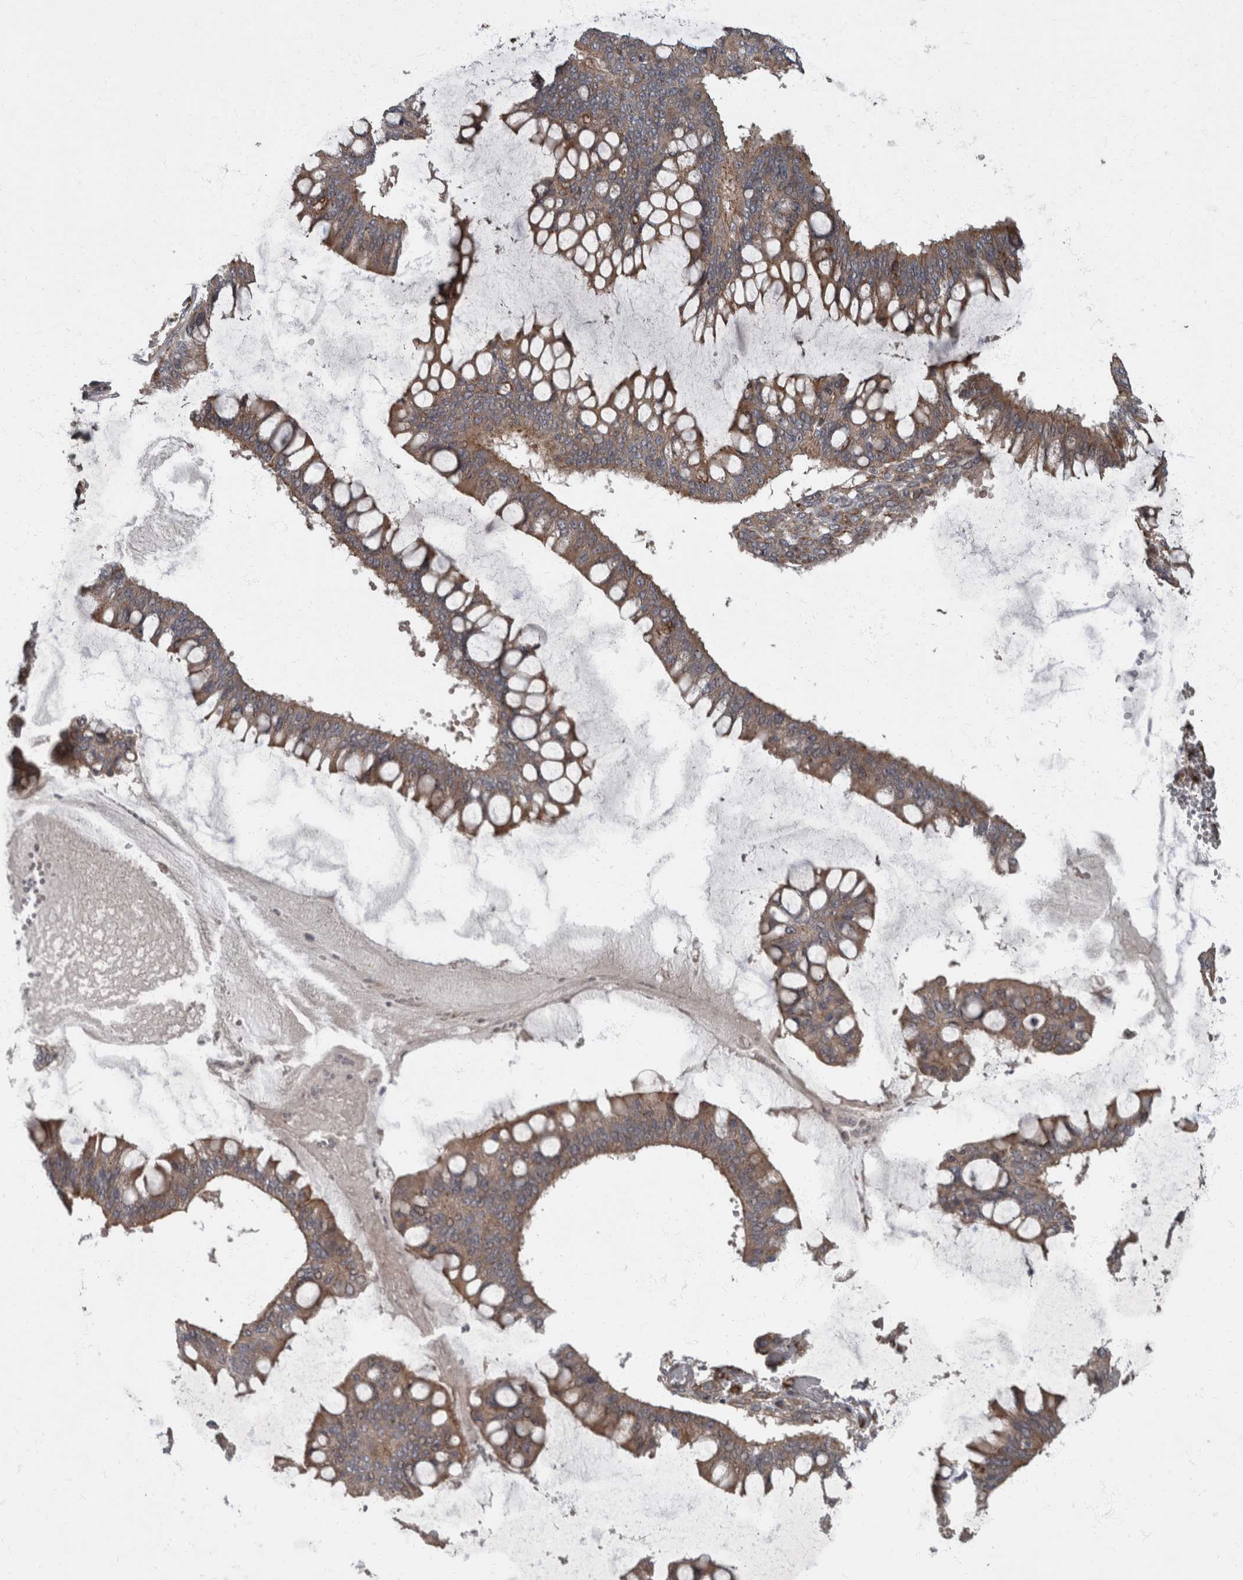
{"staining": {"intensity": "weak", "quantity": ">75%", "location": "cytoplasmic/membranous"}, "tissue": "ovarian cancer", "cell_type": "Tumor cells", "image_type": "cancer", "snomed": [{"axis": "morphology", "description": "Cystadenocarcinoma, mucinous, NOS"}, {"axis": "topography", "description": "Ovary"}], "caption": "The histopathology image reveals a brown stain indicating the presence of a protein in the cytoplasmic/membranous of tumor cells in ovarian cancer.", "gene": "VEGFD", "patient": {"sex": "female", "age": 73}}